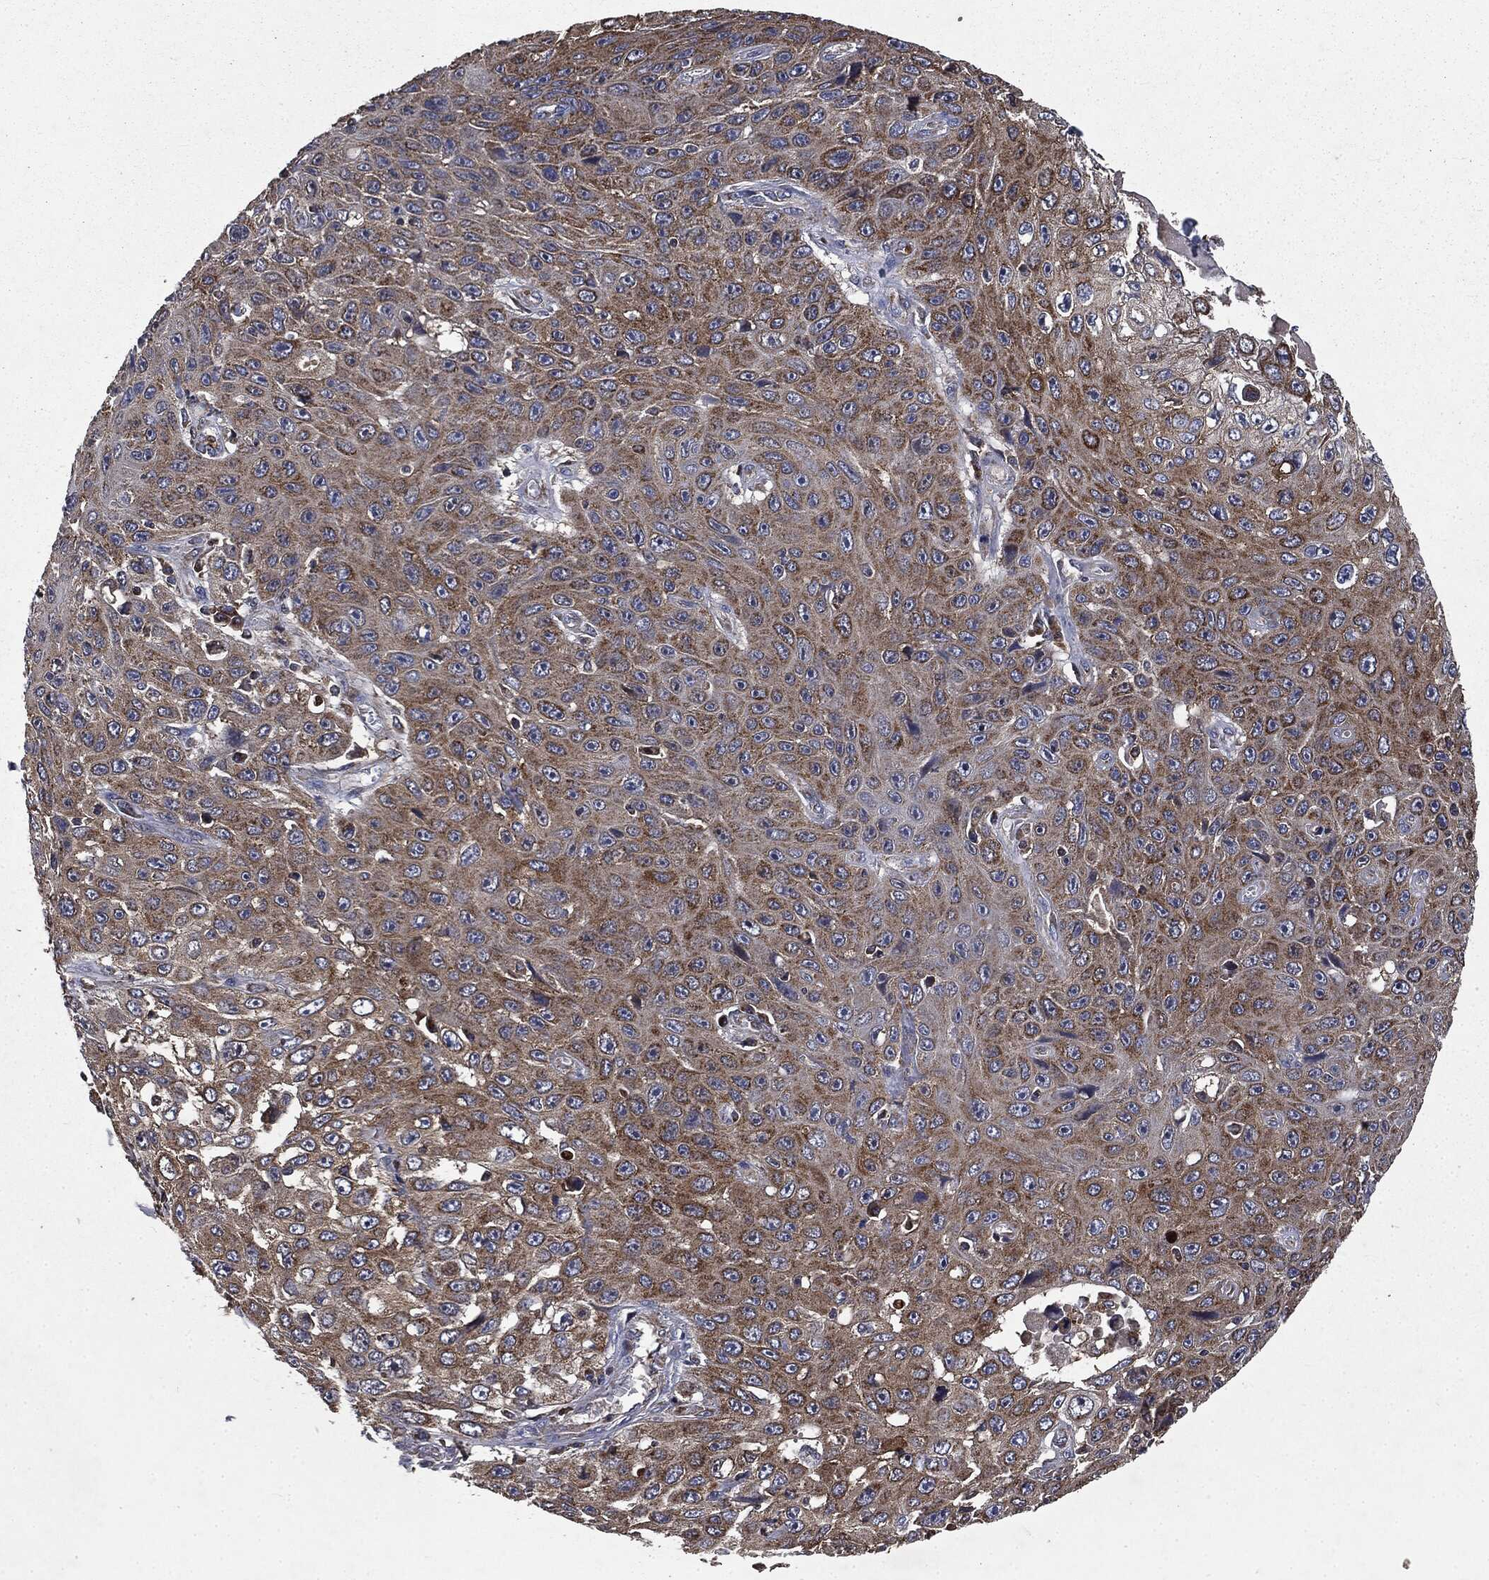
{"staining": {"intensity": "moderate", "quantity": "25%-75%", "location": "cytoplasmic/membranous"}, "tissue": "skin cancer", "cell_type": "Tumor cells", "image_type": "cancer", "snomed": [{"axis": "morphology", "description": "Squamous cell carcinoma, NOS"}, {"axis": "topography", "description": "Skin"}], "caption": "Immunohistochemical staining of human skin cancer (squamous cell carcinoma) exhibits moderate cytoplasmic/membranous protein staining in approximately 25%-75% of tumor cells. Immunohistochemistry stains the protein in brown and the nuclei are stained blue.", "gene": "MAPK6", "patient": {"sex": "male", "age": 82}}